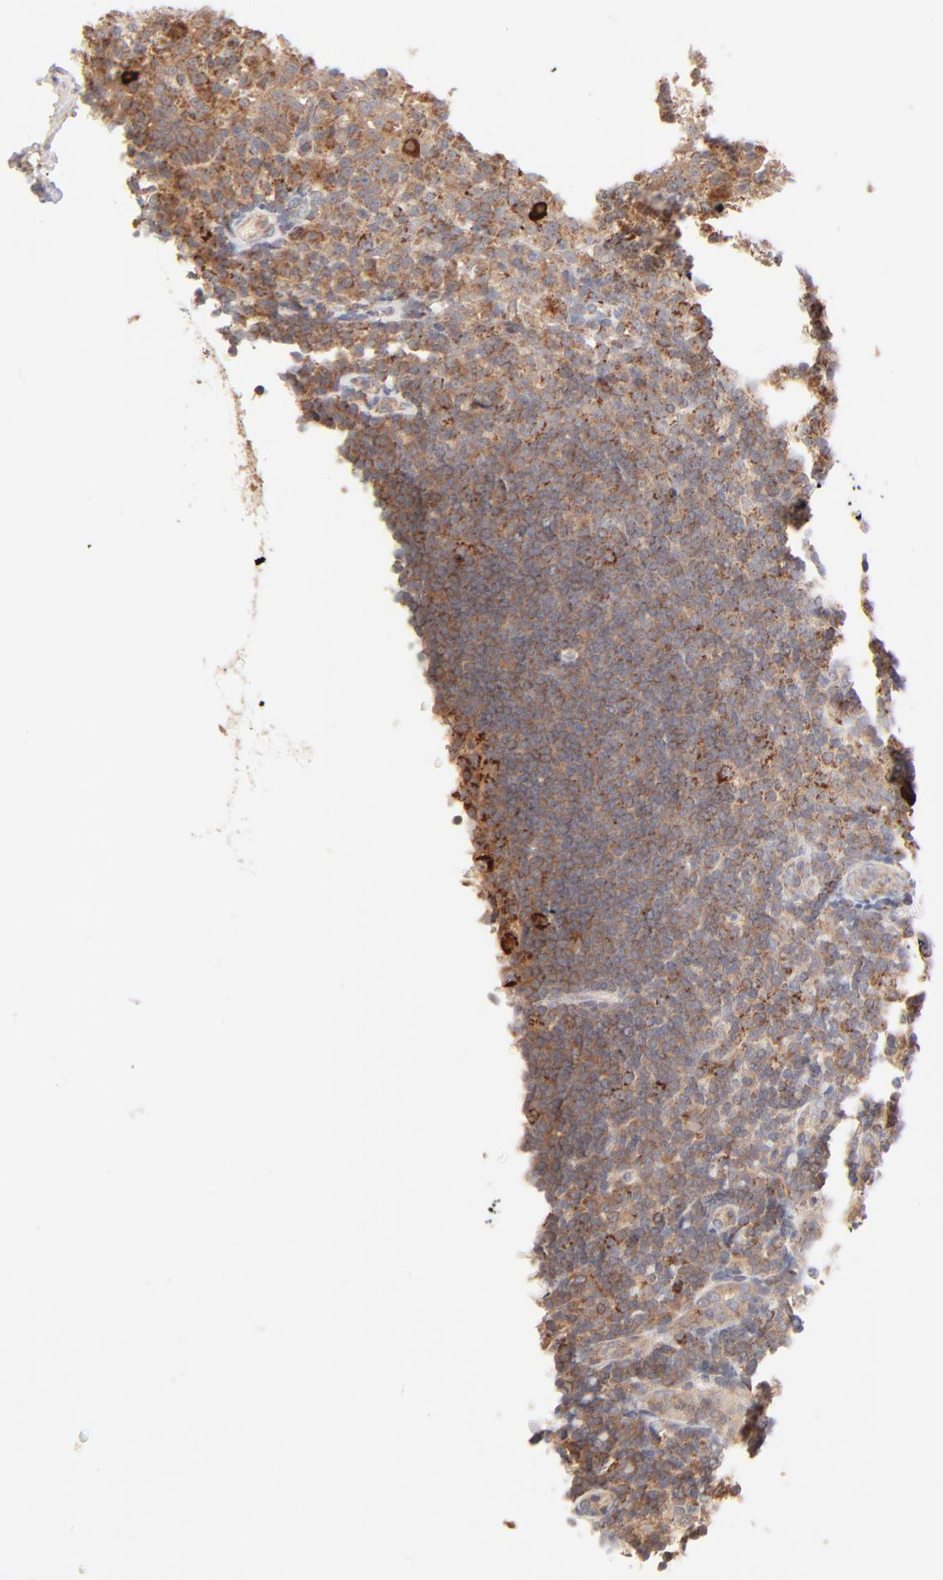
{"staining": {"intensity": "strong", "quantity": "25%-75%", "location": "cytoplasmic/membranous"}, "tissue": "tonsil", "cell_type": "Germinal center cells", "image_type": "normal", "snomed": [{"axis": "morphology", "description": "Normal tissue, NOS"}, {"axis": "topography", "description": "Tonsil"}], "caption": "The immunohistochemical stain shows strong cytoplasmic/membranous expression in germinal center cells of normal tonsil. (DAB IHC with brightfield microscopy, high magnification).", "gene": "CSPG4", "patient": {"sex": "female", "age": 40}}